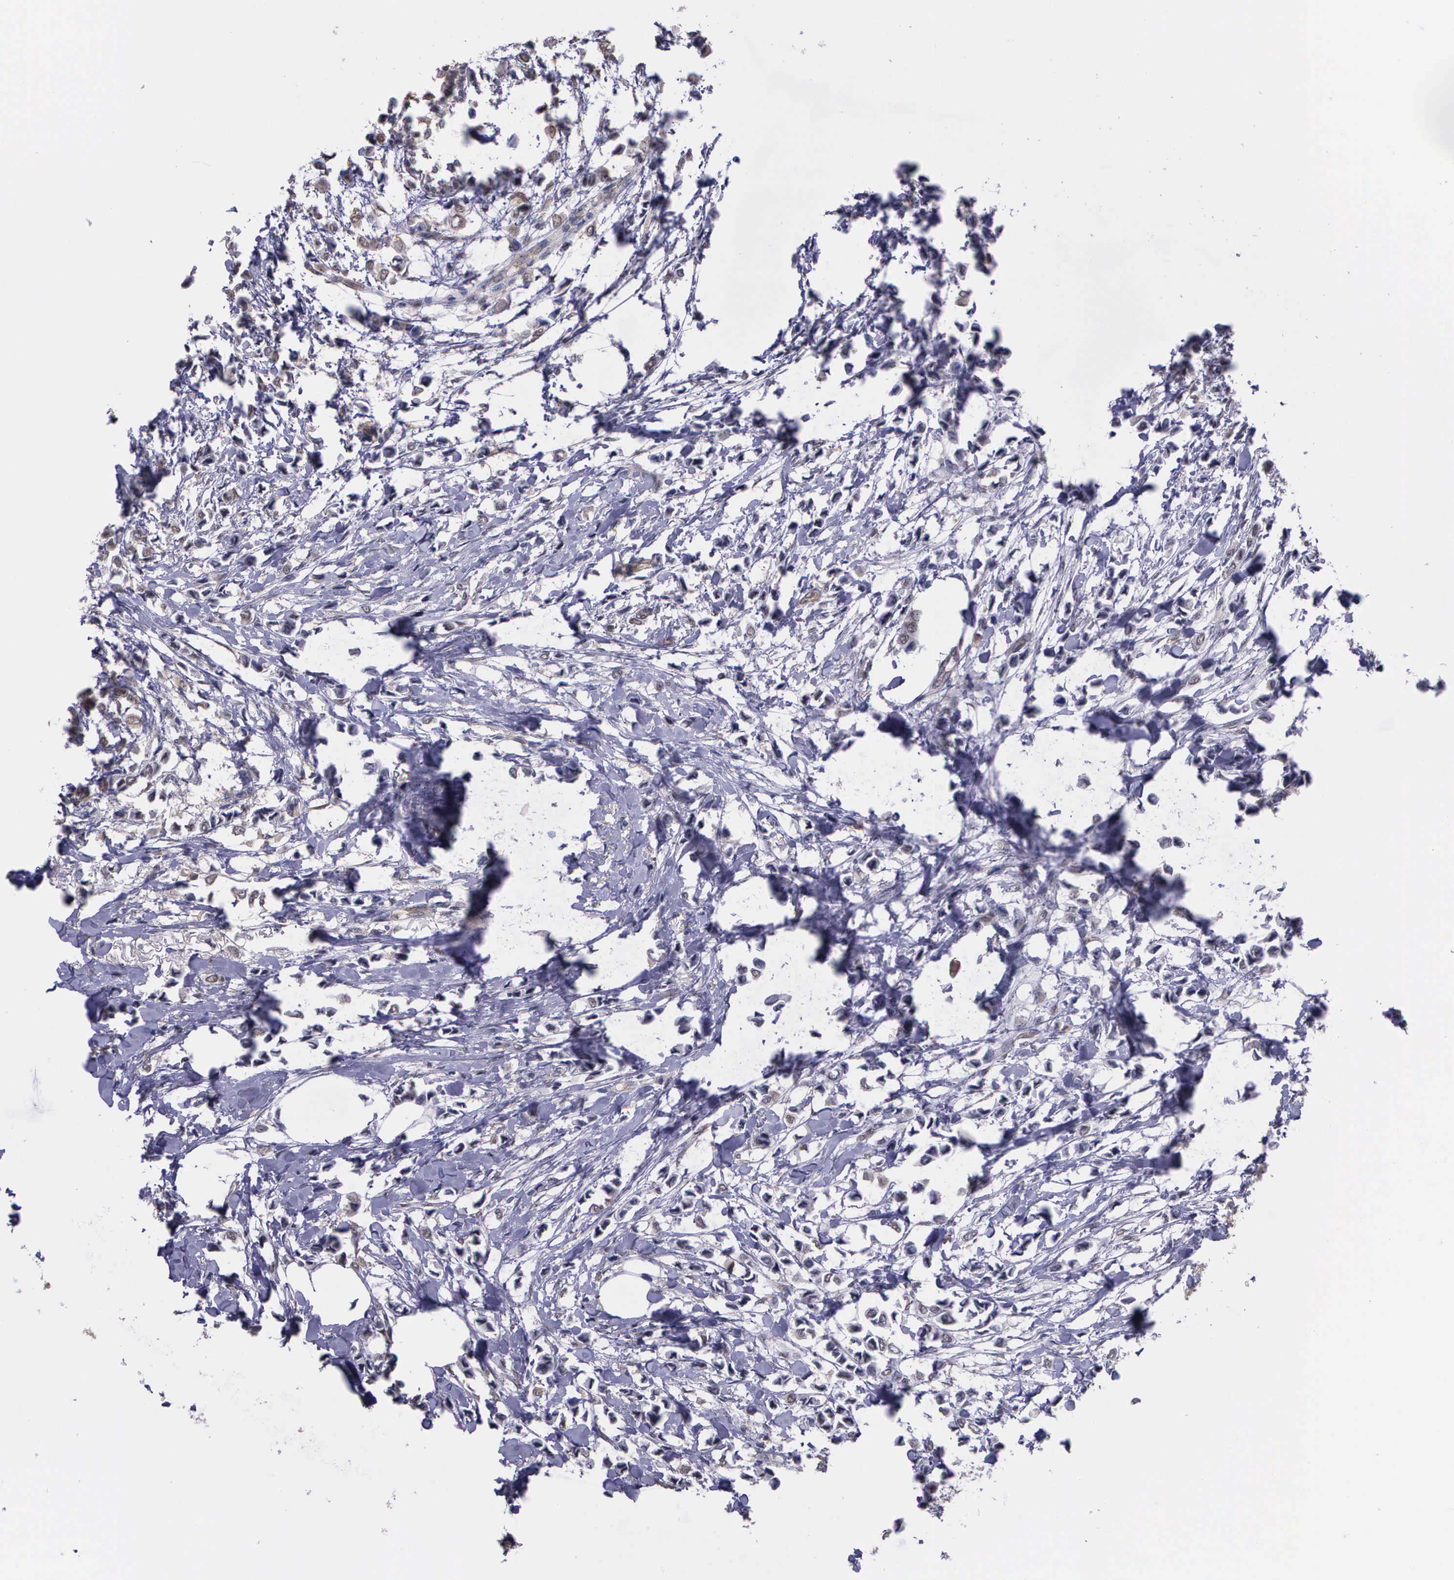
{"staining": {"intensity": "moderate", "quantity": ">75%", "location": "cytoplasmic/membranous"}, "tissue": "breast cancer", "cell_type": "Tumor cells", "image_type": "cancer", "snomed": [{"axis": "morphology", "description": "Lobular carcinoma"}, {"axis": "topography", "description": "Breast"}], "caption": "Protein staining displays moderate cytoplasmic/membranous staining in approximately >75% of tumor cells in breast cancer.", "gene": "PSMC1", "patient": {"sex": "female", "age": 51}}